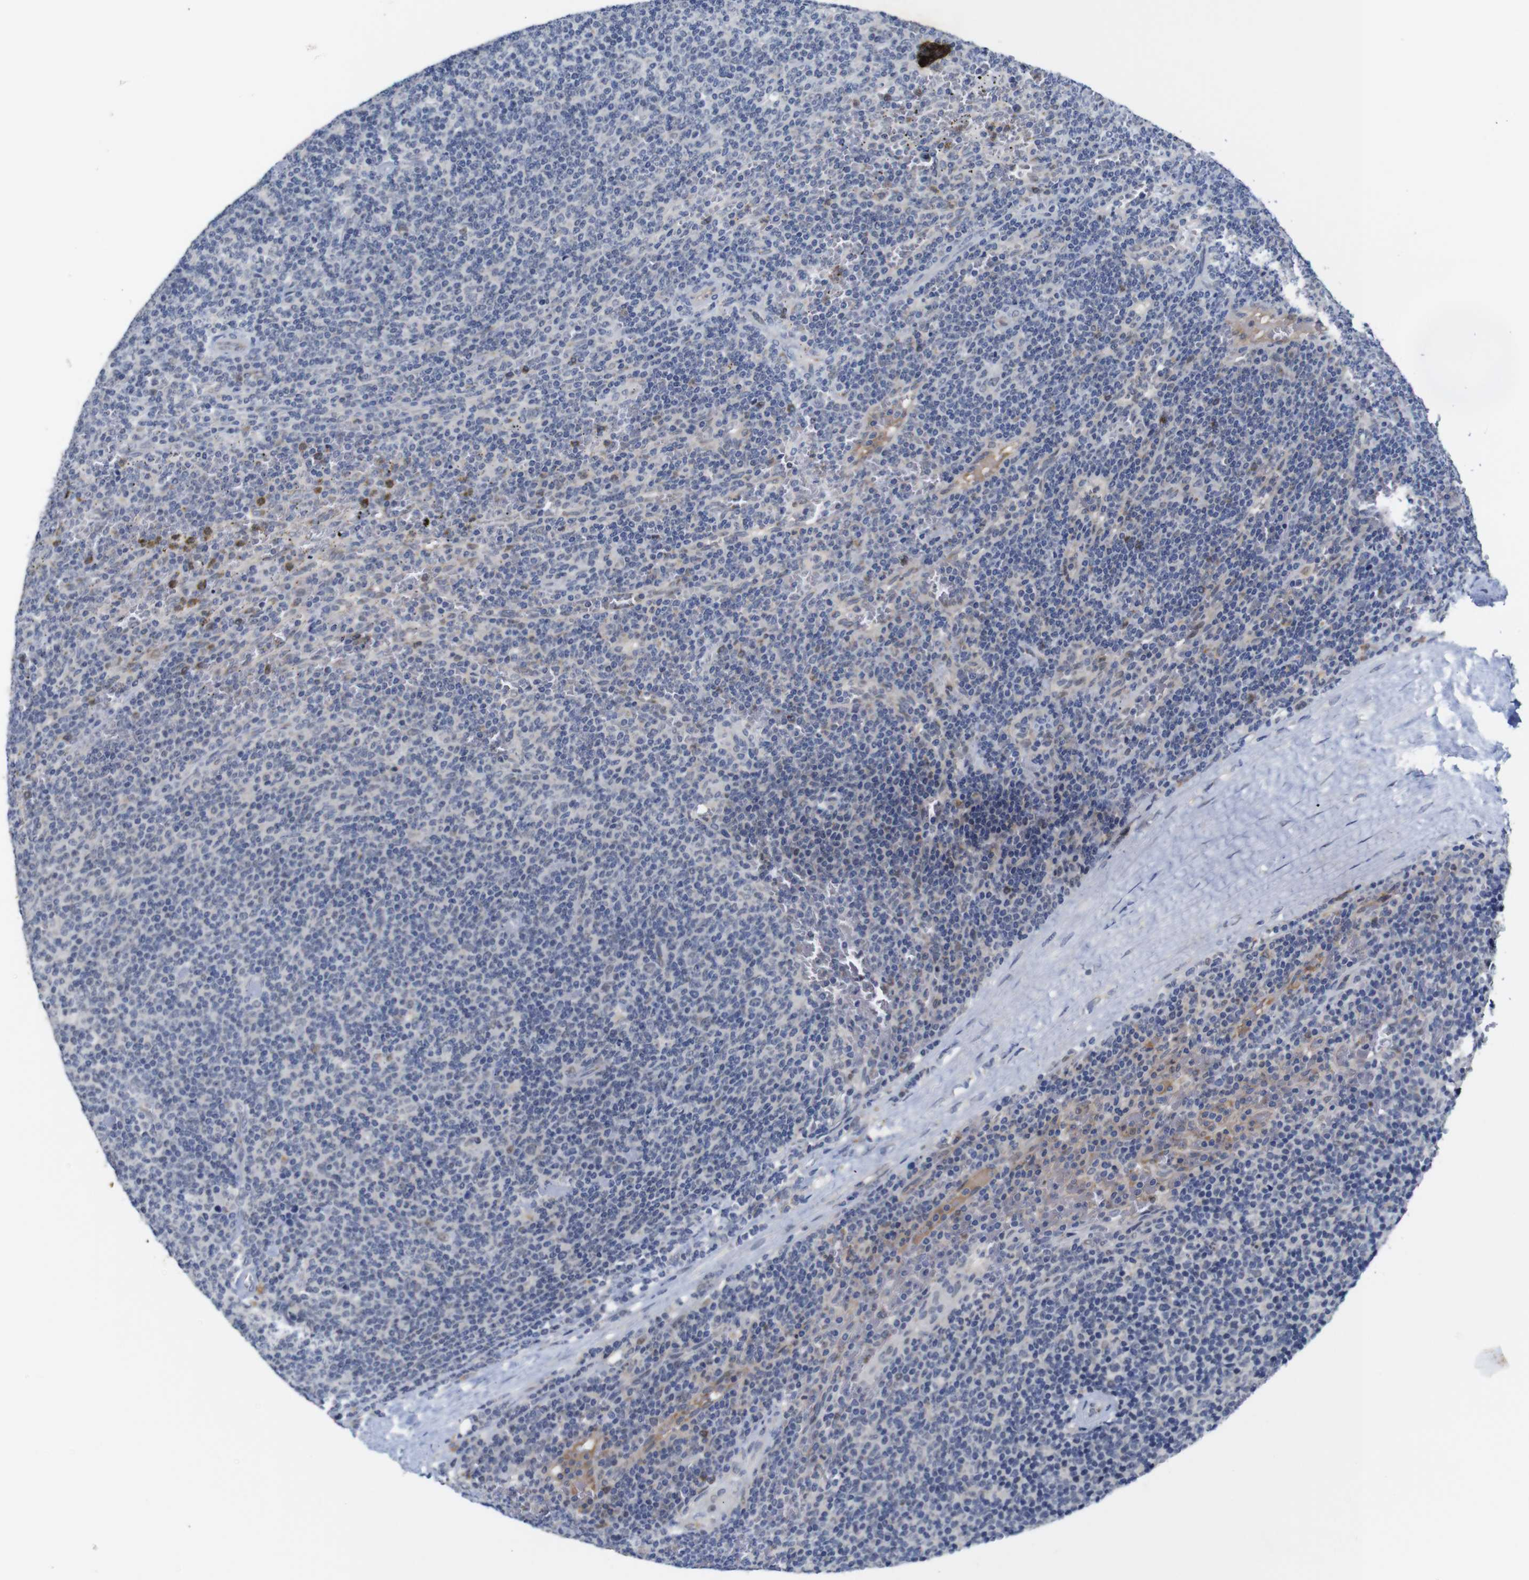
{"staining": {"intensity": "negative", "quantity": "none", "location": "none"}, "tissue": "lymphoma", "cell_type": "Tumor cells", "image_type": "cancer", "snomed": [{"axis": "morphology", "description": "Malignant lymphoma, non-Hodgkin's type, Low grade"}, {"axis": "topography", "description": "Spleen"}], "caption": "The histopathology image reveals no staining of tumor cells in lymphoma.", "gene": "FURIN", "patient": {"sex": "female", "age": 50}}